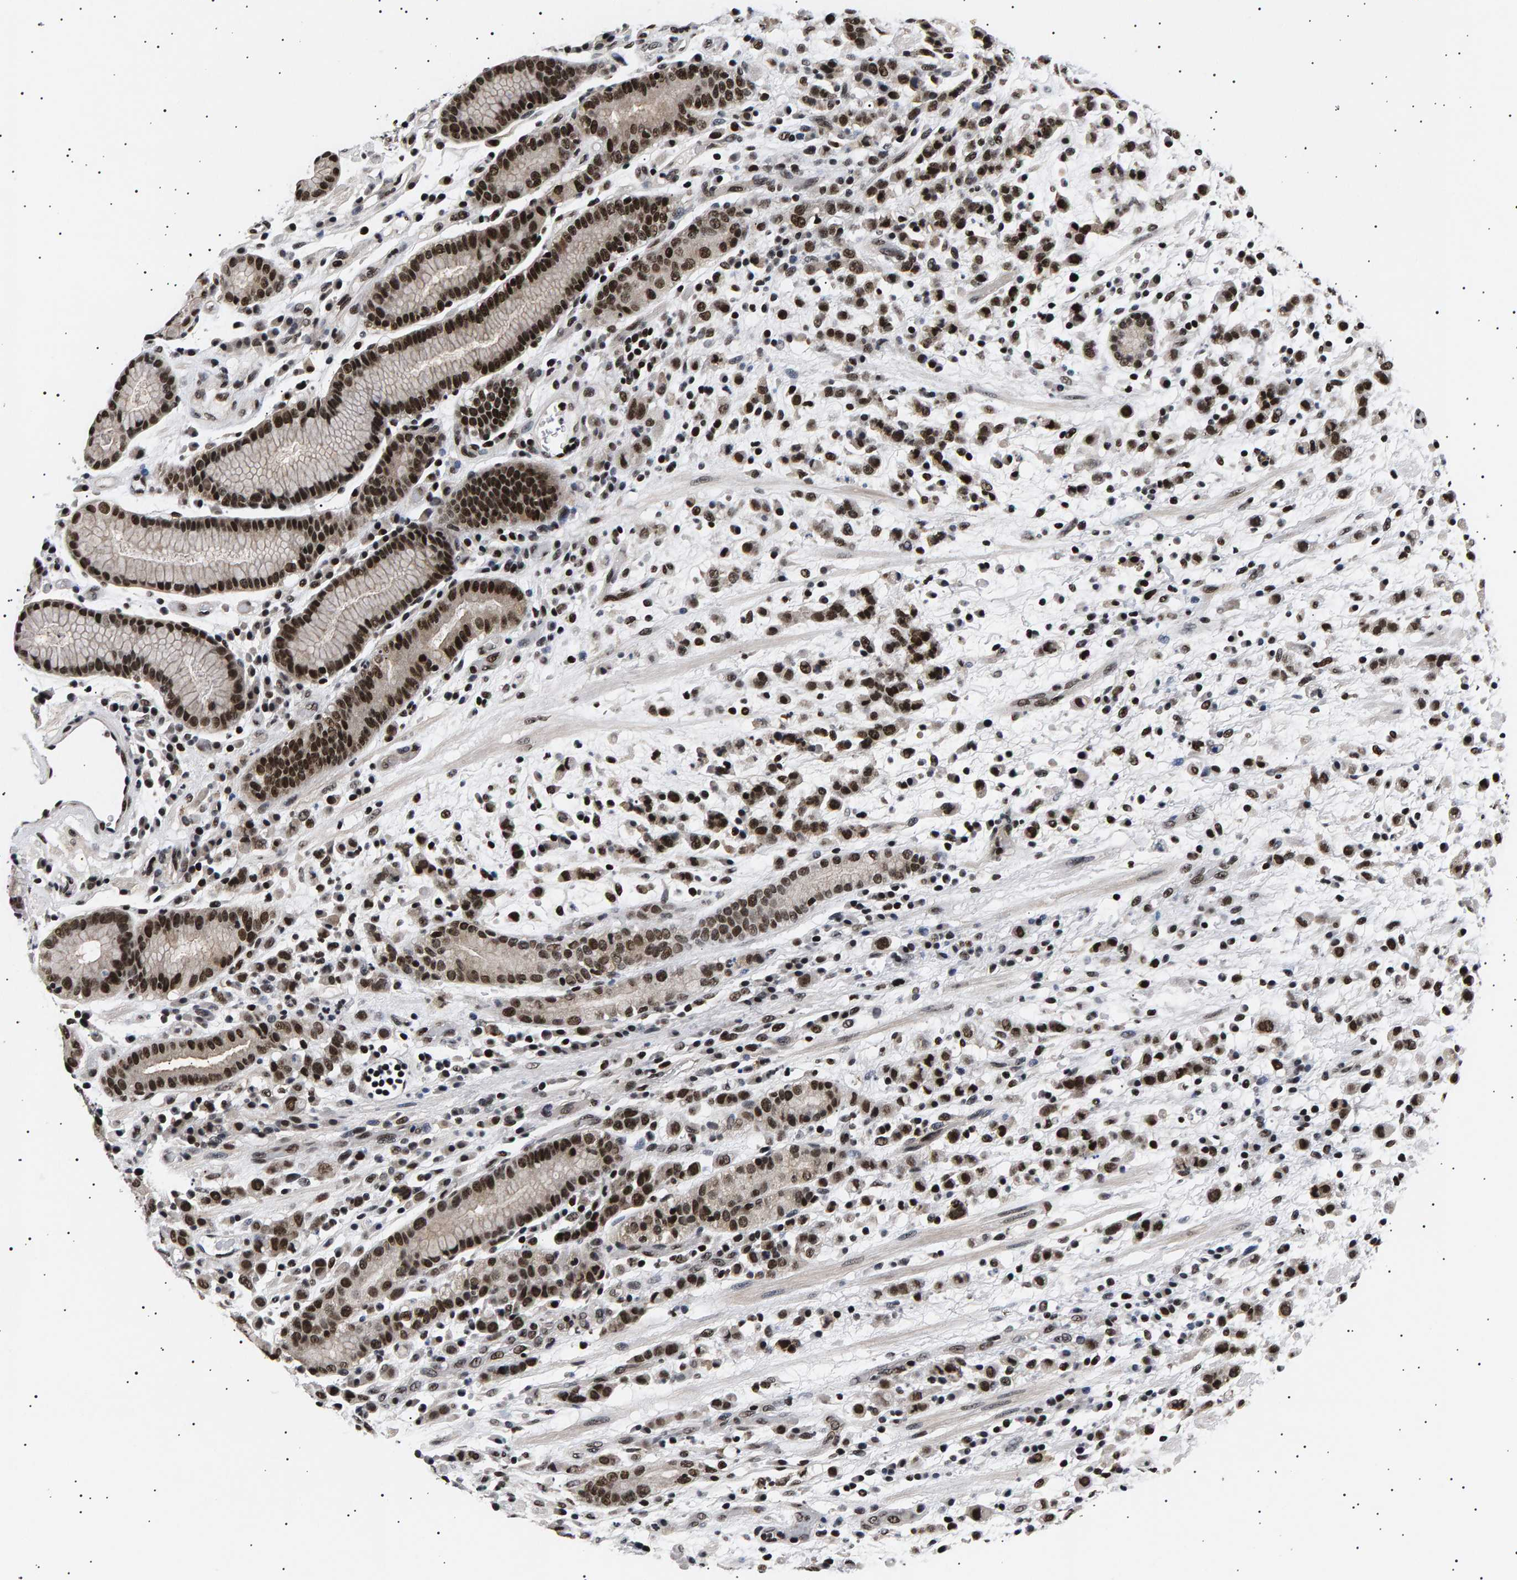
{"staining": {"intensity": "strong", "quantity": ">75%", "location": "nuclear"}, "tissue": "stomach cancer", "cell_type": "Tumor cells", "image_type": "cancer", "snomed": [{"axis": "morphology", "description": "Adenocarcinoma, NOS"}, {"axis": "topography", "description": "Stomach, lower"}], "caption": "The photomicrograph displays immunohistochemical staining of stomach adenocarcinoma. There is strong nuclear positivity is seen in approximately >75% of tumor cells. (IHC, brightfield microscopy, high magnification).", "gene": "ANKRD40", "patient": {"sex": "male", "age": 88}}